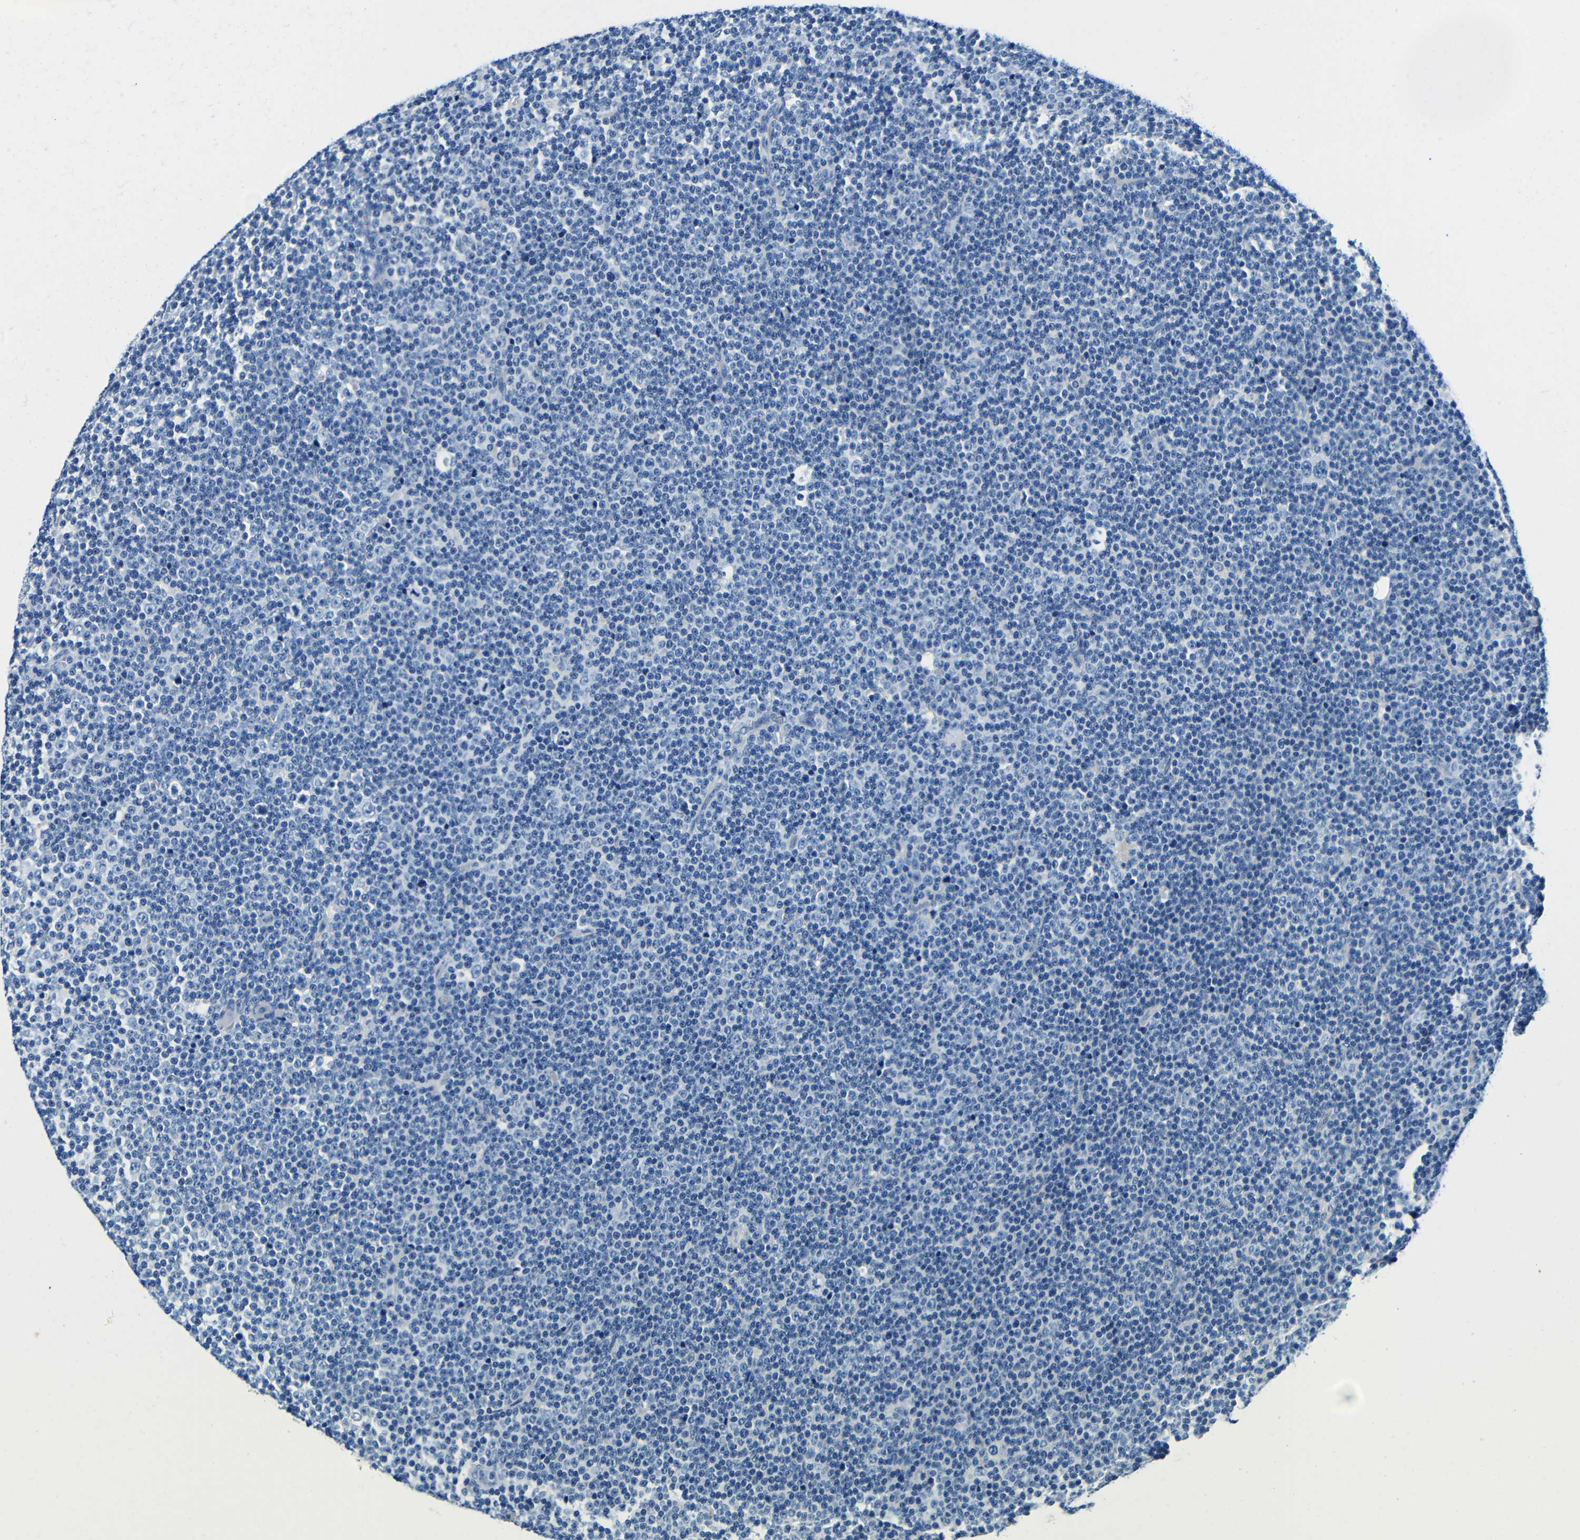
{"staining": {"intensity": "negative", "quantity": "none", "location": "none"}, "tissue": "lymphoma", "cell_type": "Tumor cells", "image_type": "cancer", "snomed": [{"axis": "morphology", "description": "Malignant lymphoma, non-Hodgkin's type, Low grade"}, {"axis": "topography", "description": "Lymph node"}], "caption": "Immunohistochemical staining of human lymphoma exhibits no significant staining in tumor cells. (Brightfield microscopy of DAB (3,3'-diaminobenzidine) immunohistochemistry at high magnification).", "gene": "FMO5", "patient": {"sex": "female", "age": 67}}